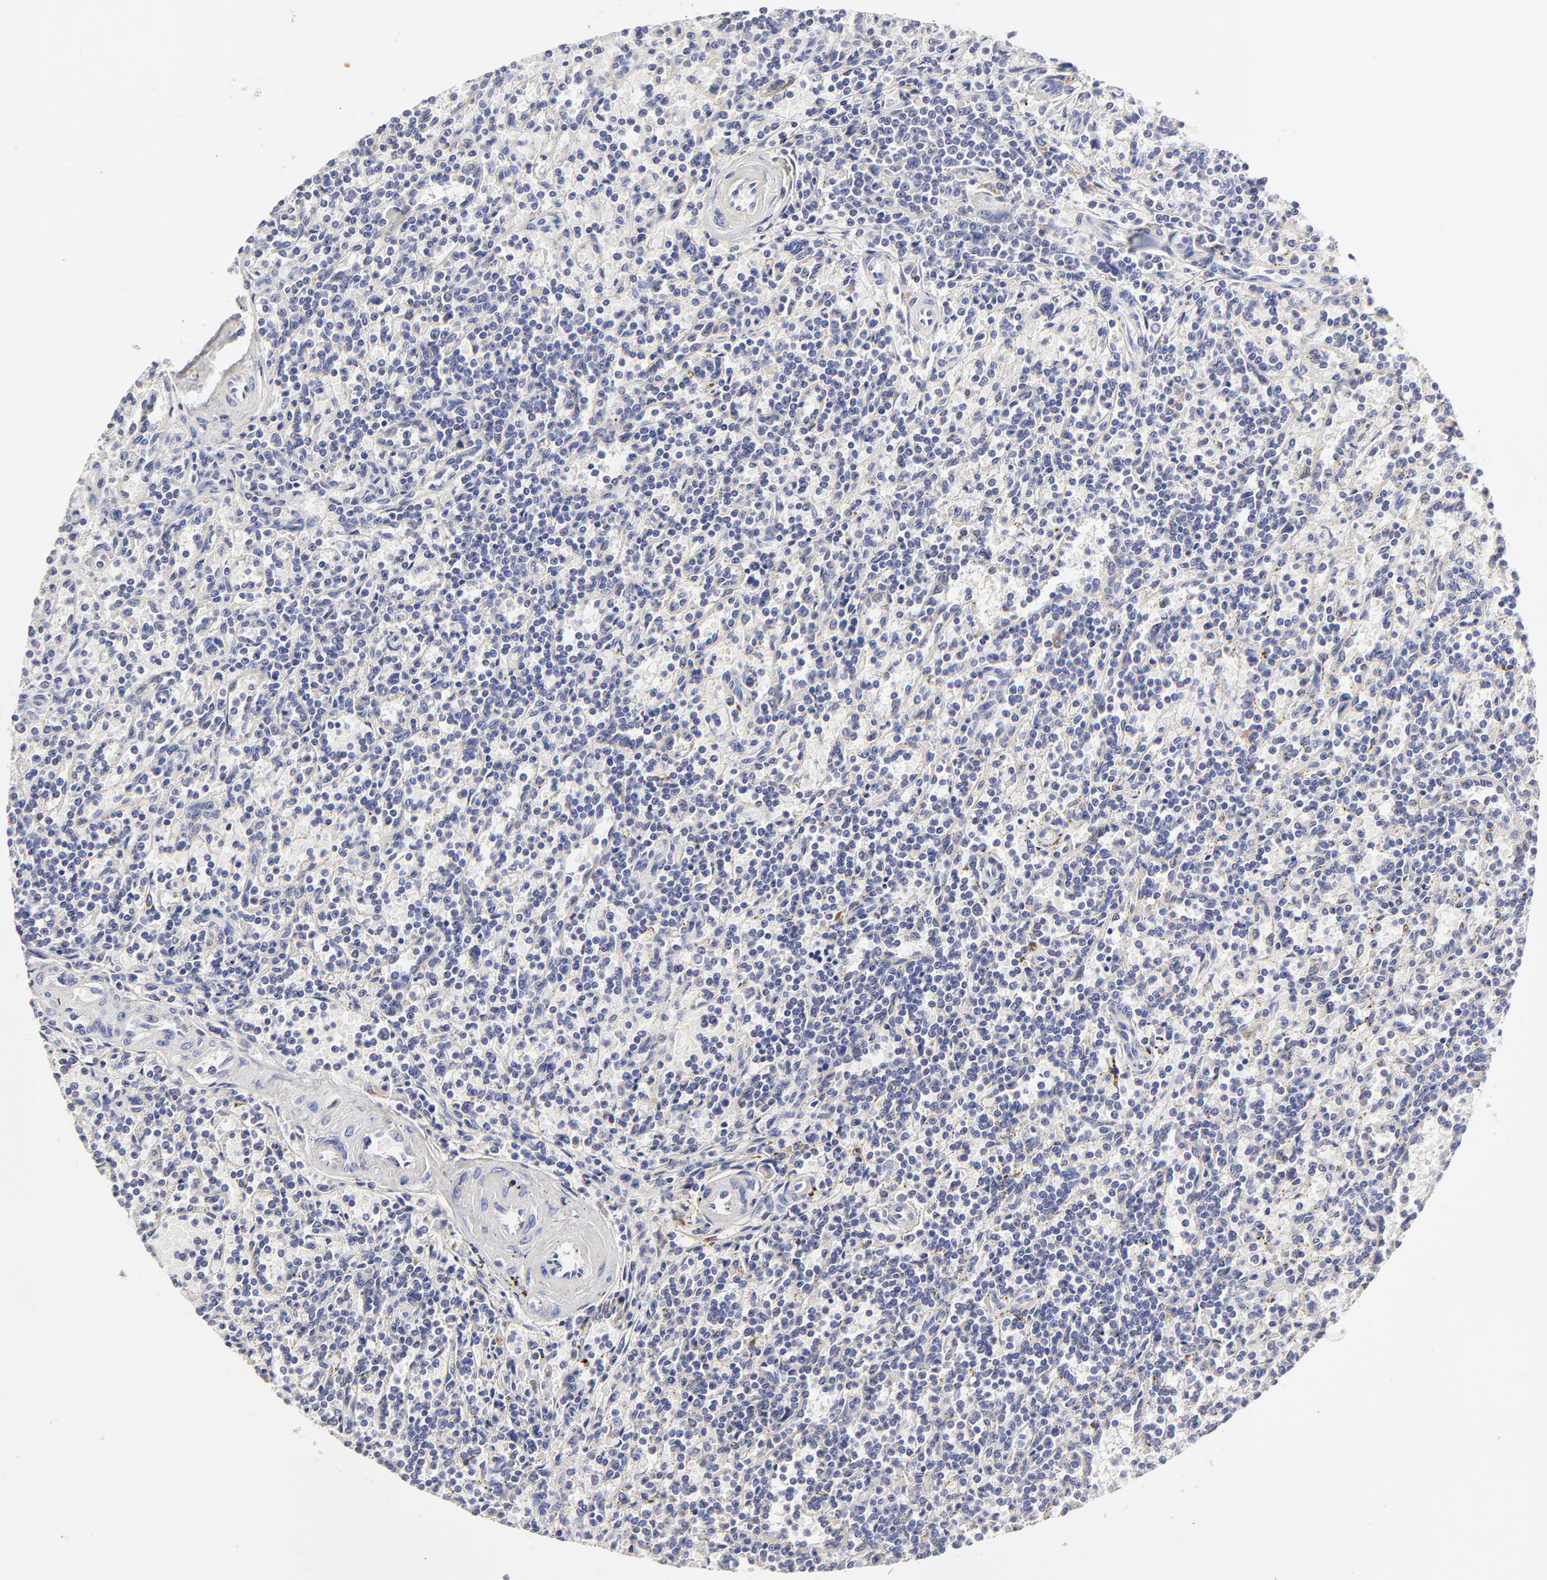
{"staining": {"intensity": "negative", "quantity": "none", "location": "none"}, "tissue": "lymphoma", "cell_type": "Tumor cells", "image_type": "cancer", "snomed": [{"axis": "morphology", "description": "Malignant lymphoma, non-Hodgkin's type, Low grade"}, {"axis": "topography", "description": "Spleen"}], "caption": "This is an IHC photomicrograph of low-grade malignant lymphoma, non-Hodgkin's type. There is no positivity in tumor cells.", "gene": "GCSAM", "patient": {"sex": "male", "age": 73}}